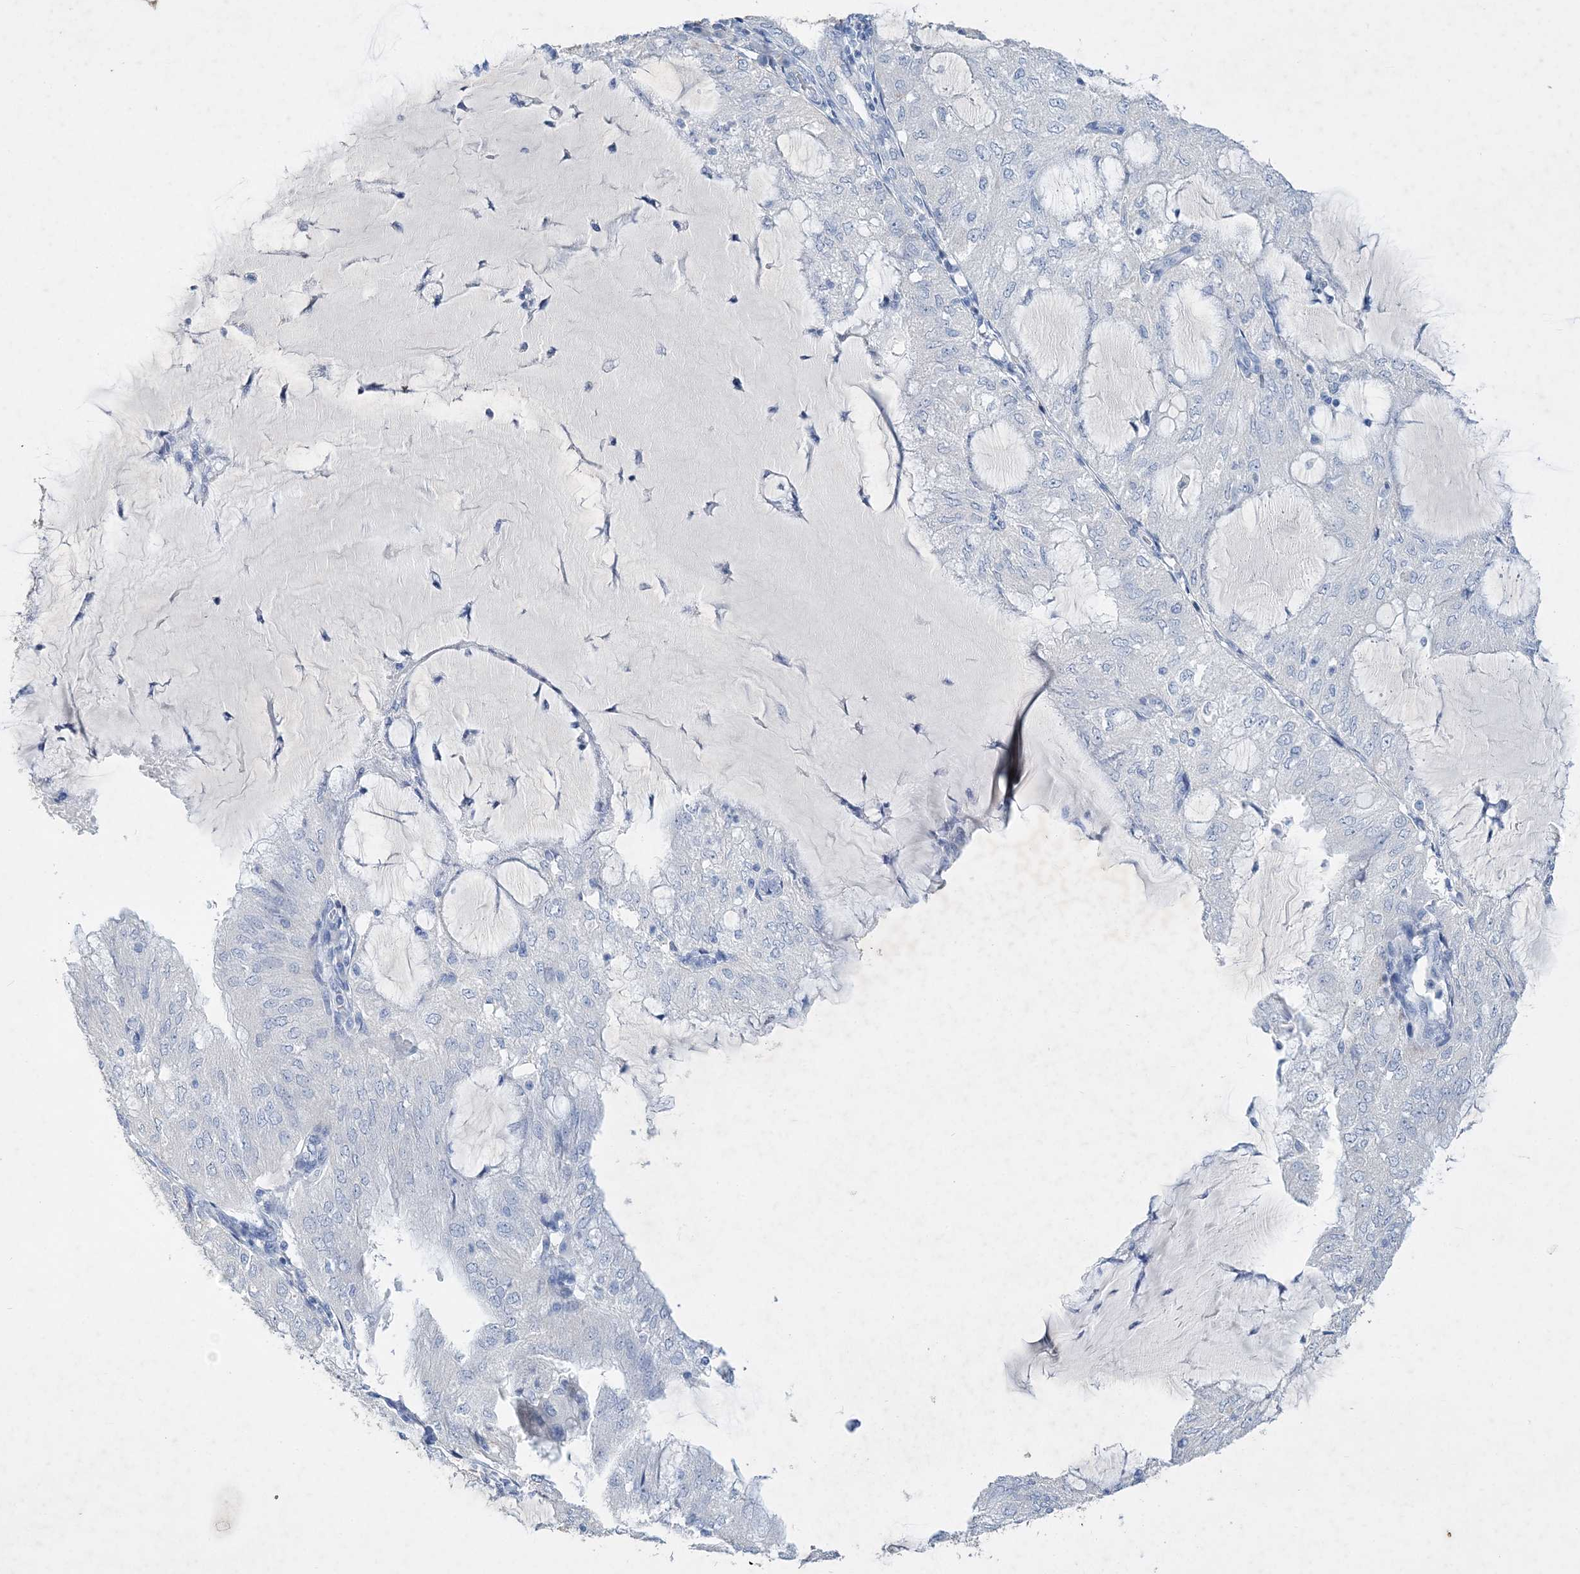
{"staining": {"intensity": "negative", "quantity": "none", "location": "none"}, "tissue": "endometrial cancer", "cell_type": "Tumor cells", "image_type": "cancer", "snomed": [{"axis": "morphology", "description": "Adenocarcinoma, NOS"}, {"axis": "topography", "description": "Endometrium"}], "caption": "Tumor cells are negative for brown protein staining in endometrial adenocarcinoma.", "gene": "COPS8", "patient": {"sex": "female", "age": 81}}